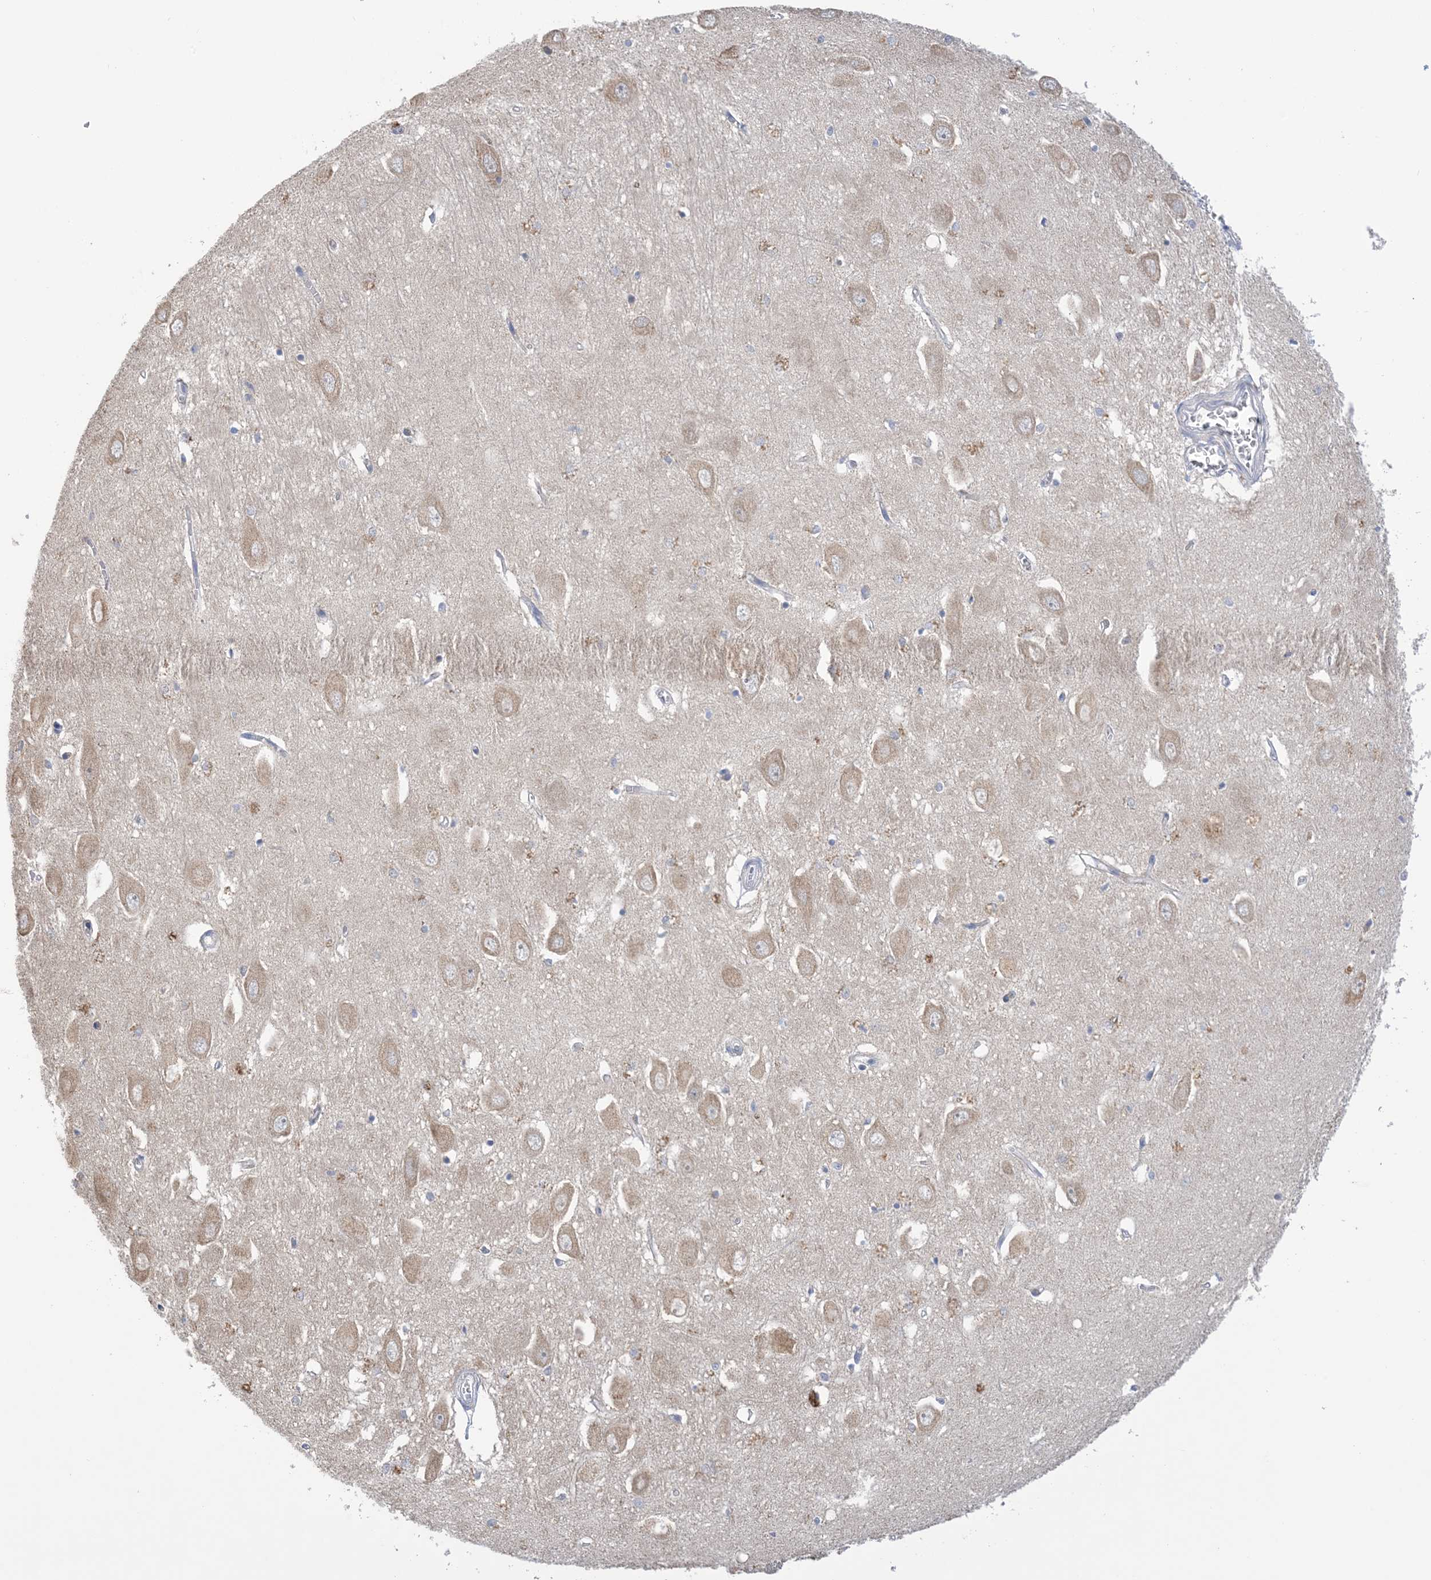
{"staining": {"intensity": "weak", "quantity": "<25%", "location": "cytoplasmic/membranous"}, "tissue": "hippocampus", "cell_type": "Glial cells", "image_type": "normal", "snomed": [{"axis": "morphology", "description": "Normal tissue, NOS"}, {"axis": "topography", "description": "Hippocampus"}], "caption": "This is a micrograph of immunohistochemistry (IHC) staining of unremarkable hippocampus, which shows no expression in glial cells.", "gene": "CLEC16A", "patient": {"sex": "female", "age": 64}}